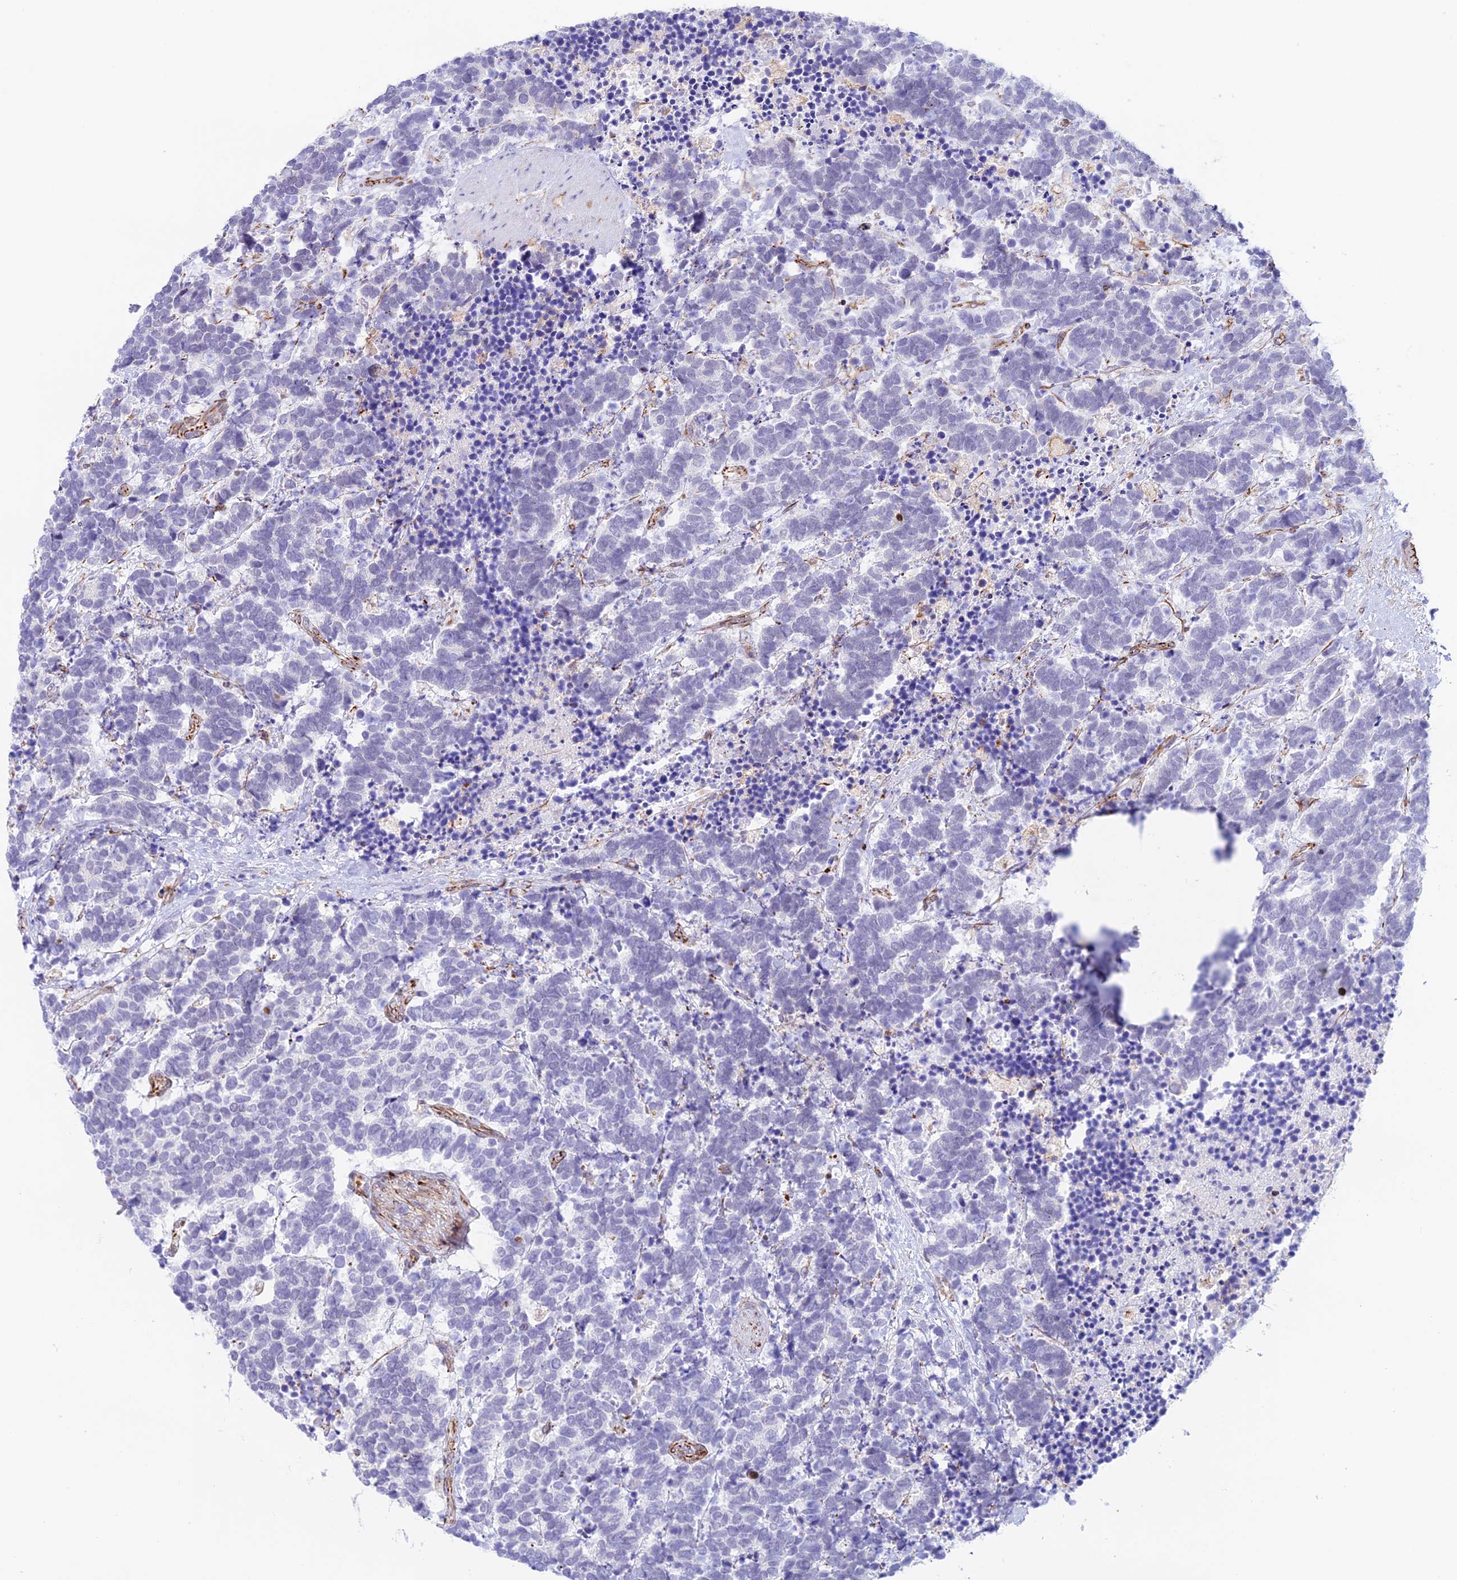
{"staining": {"intensity": "negative", "quantity": "none", "location": "none"}, "tissue": "carcinoid", "cell_type": "Tumor cells", "image_type": "cancer", "snomed": [{"axis": "morphology", "description": "Carcinoma, NOS"}, {"axis": "morphology", "description": "Carcinoid, malignant, NOS"}, {"axis": "topography", "description": "Prostate"}], "caption": "Immunohistochemistry micrograph of malignant carcinoid stained for a protein (brown), which reveals no staining in tumor cells.", "gene": "ZNF652", "patient": {"sex": "male", "age": 57}}